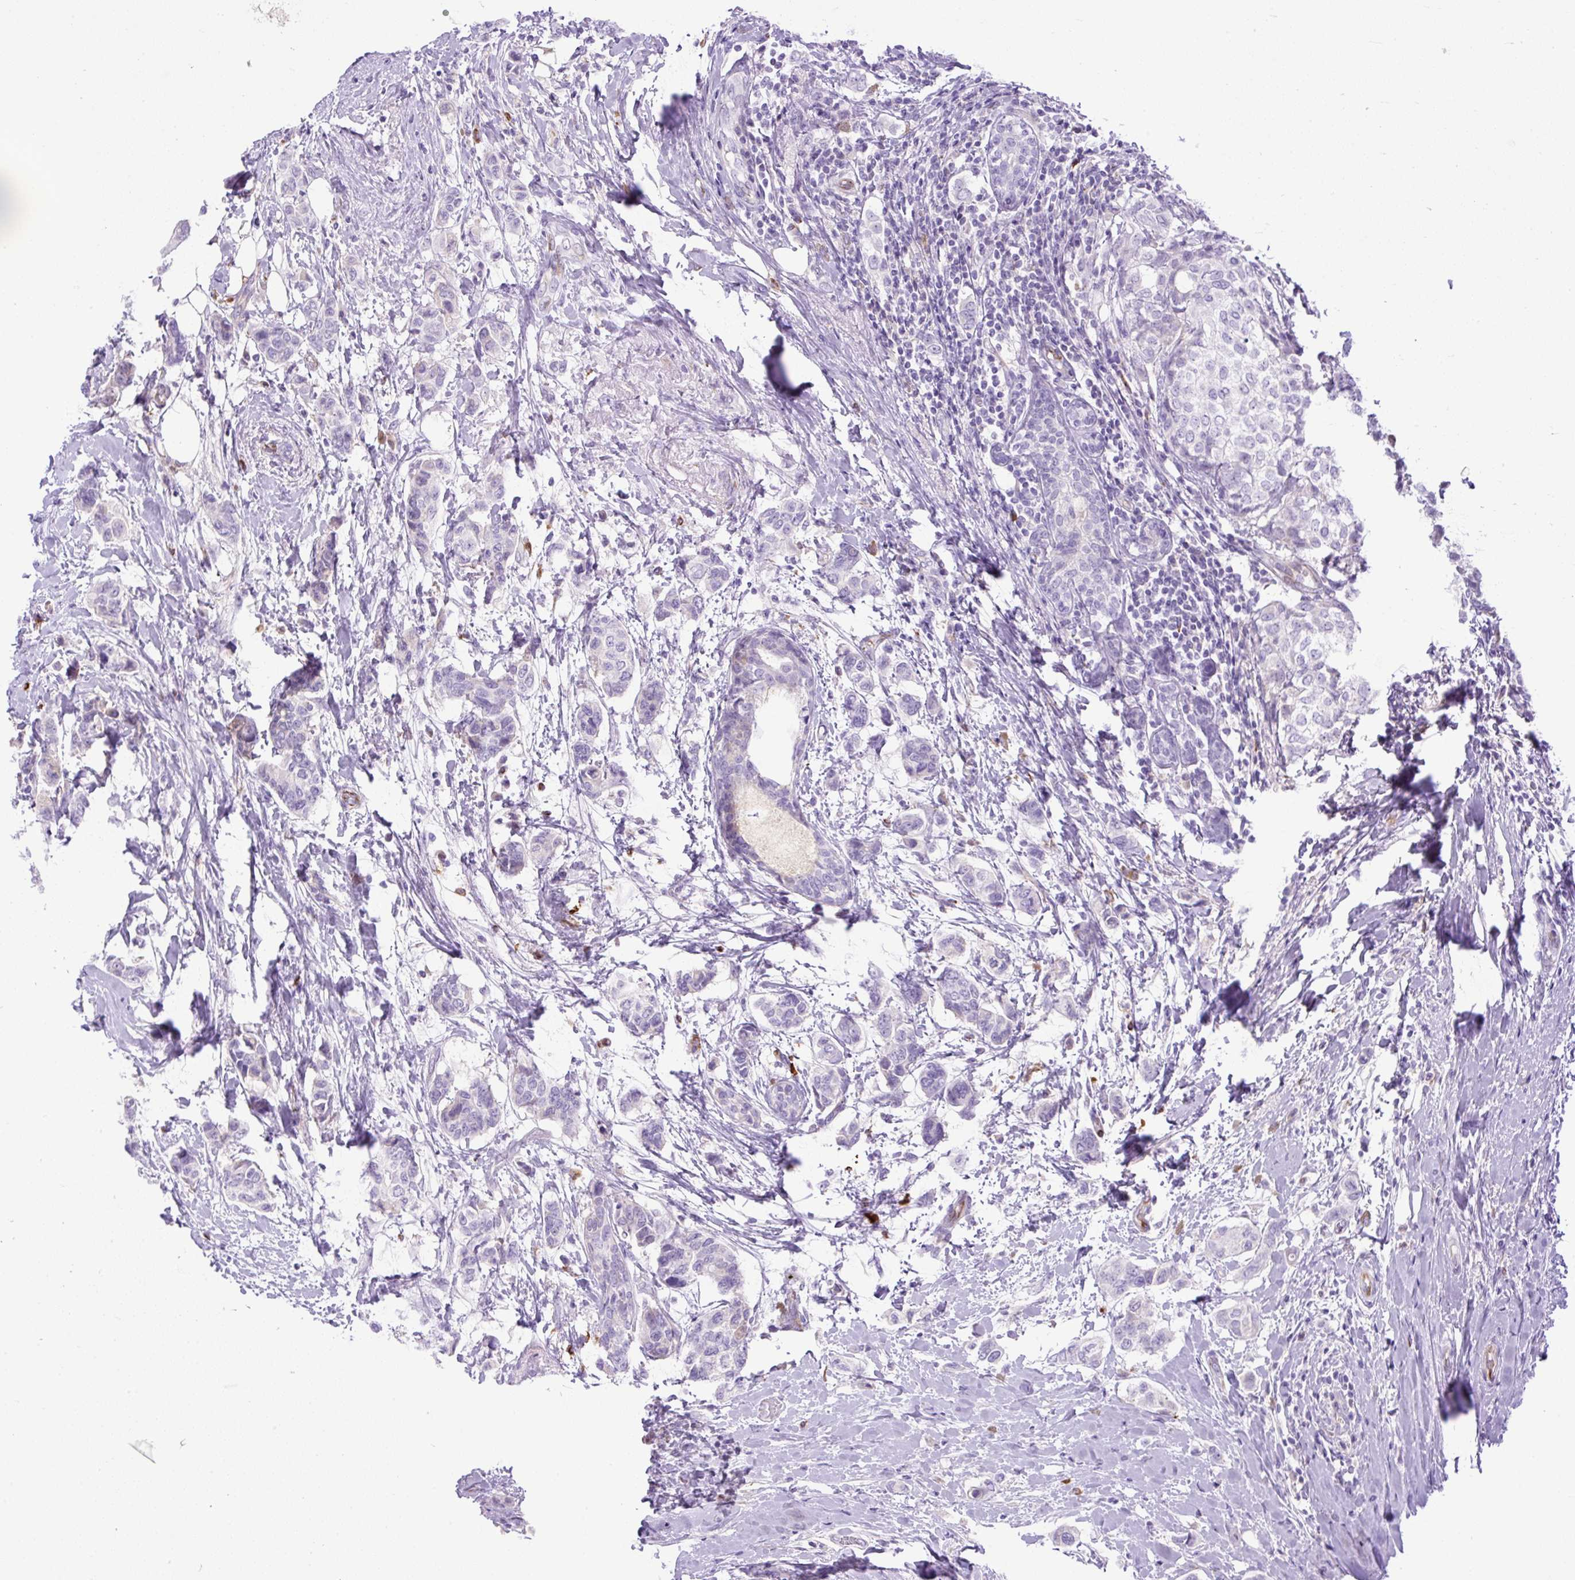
{"staining": {"intensity": "negative", "quantity": "none", "location": "none"}, "tissue": "breast cancer", "cell_type": "Tumor cells", "image_type": "cancer", "snomed": [{"axis": "morphology", "description": "Lobular carcinoma"}, {"axis": "topography", "description": "Breast"}], "caption": "The histopathology image reveals no staining of tumor cells in breast lobular carcinoma. (Stains: DAB (3,3'-diaminobenzidine) IHC with hematoxylin counter stain, Microscopy: brightfield microscopy at high magnification).", "gene": "SPTBN5", "patient": {"sex": "female", "age": 51}}